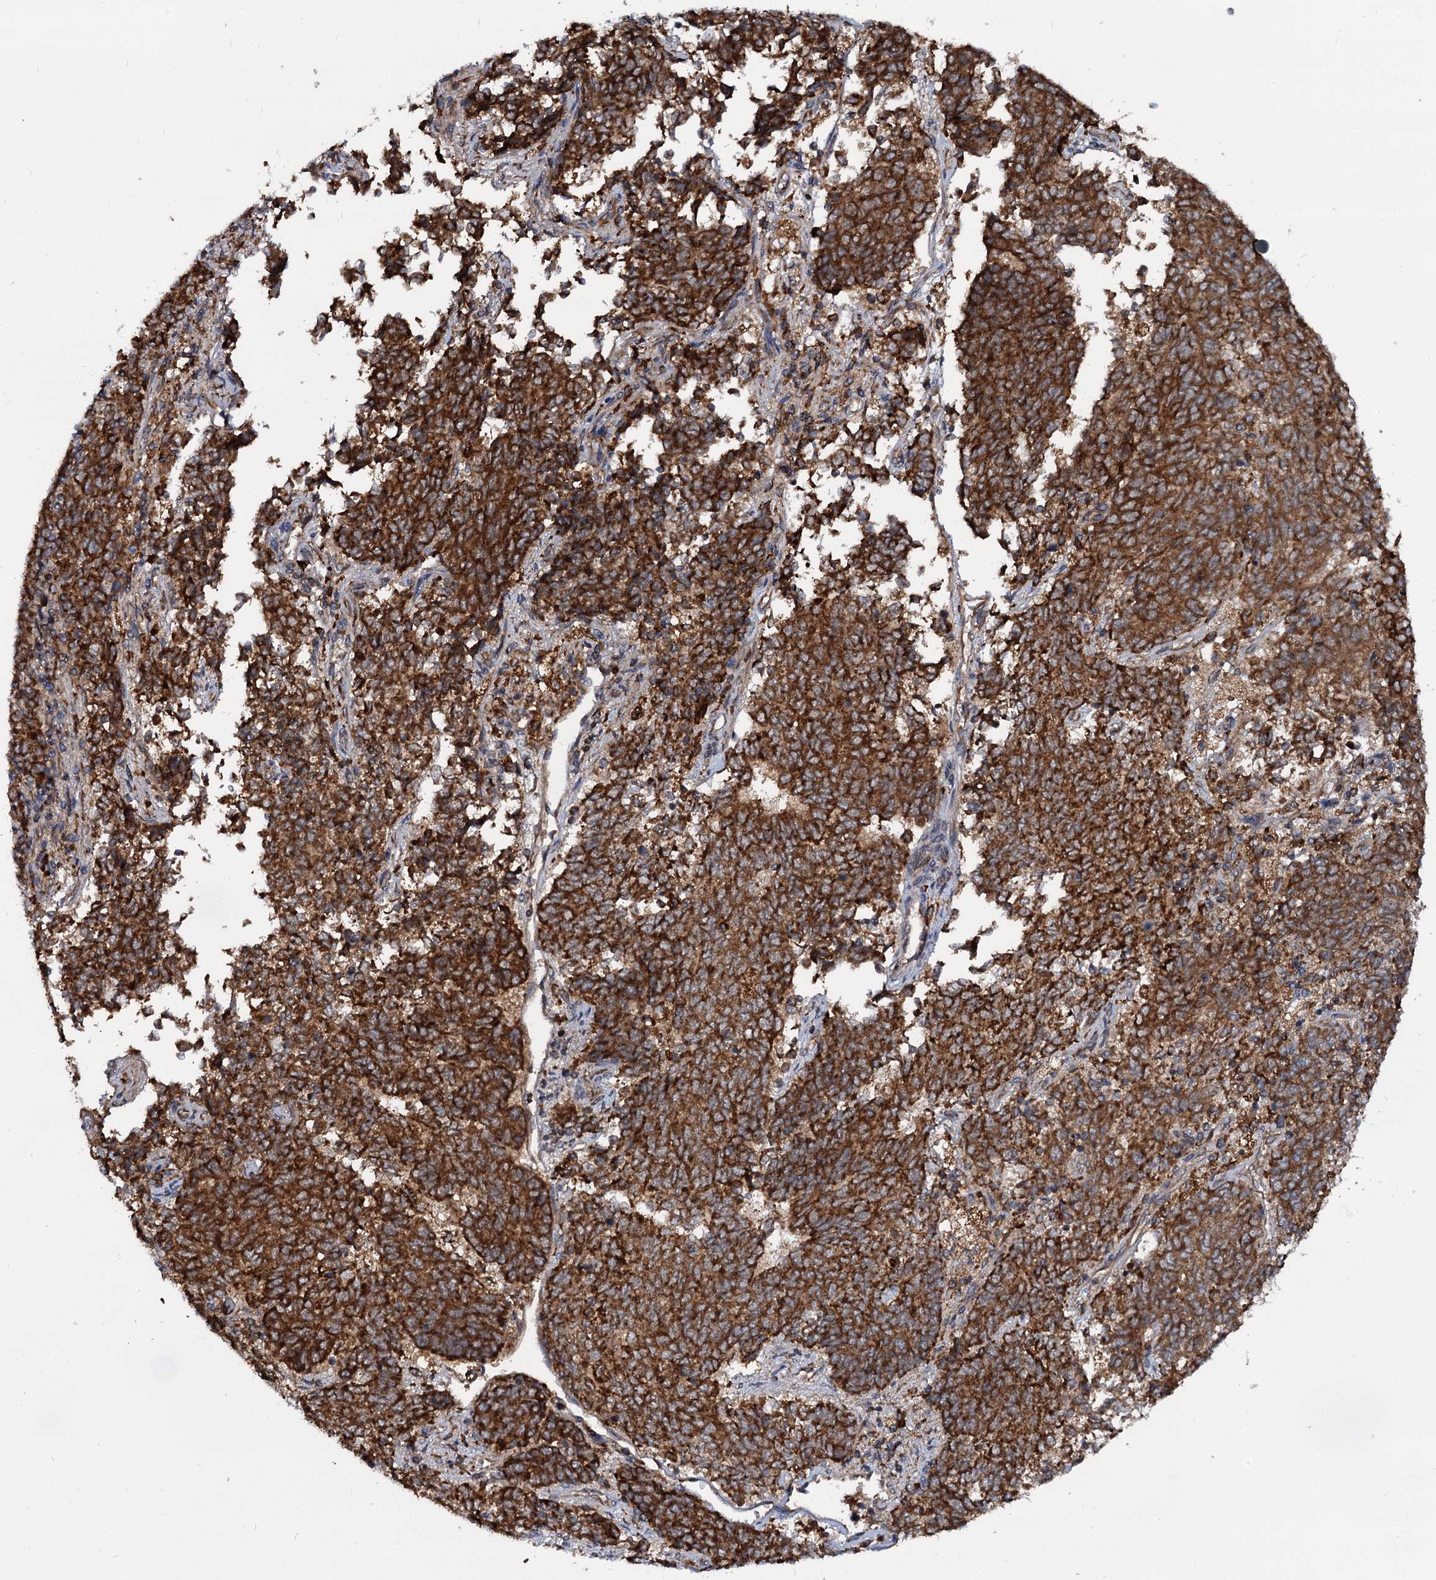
{"staining": {"intensity": "strong", "quantity": ">75%", "location": "cytoplasmic/membranous"}, "tissue": "endometrial cancer", "cell_type": "Tumor cells", "image_type": "cancer", "snomed": [{"axis": "morphology", "description": "Adenocarcinoma, NOS"}, {"axis": "topography", "description": "Endometrium"}], "caption": "Immunohistochemical staining of human adenocarcinoma (endometrial) displays high levels of strong cytoplasmic/membranous protein expression in approximately >75% of tumor cells.", "gene": "UFM1", "patient": {"sex": "female", "age": 80}}